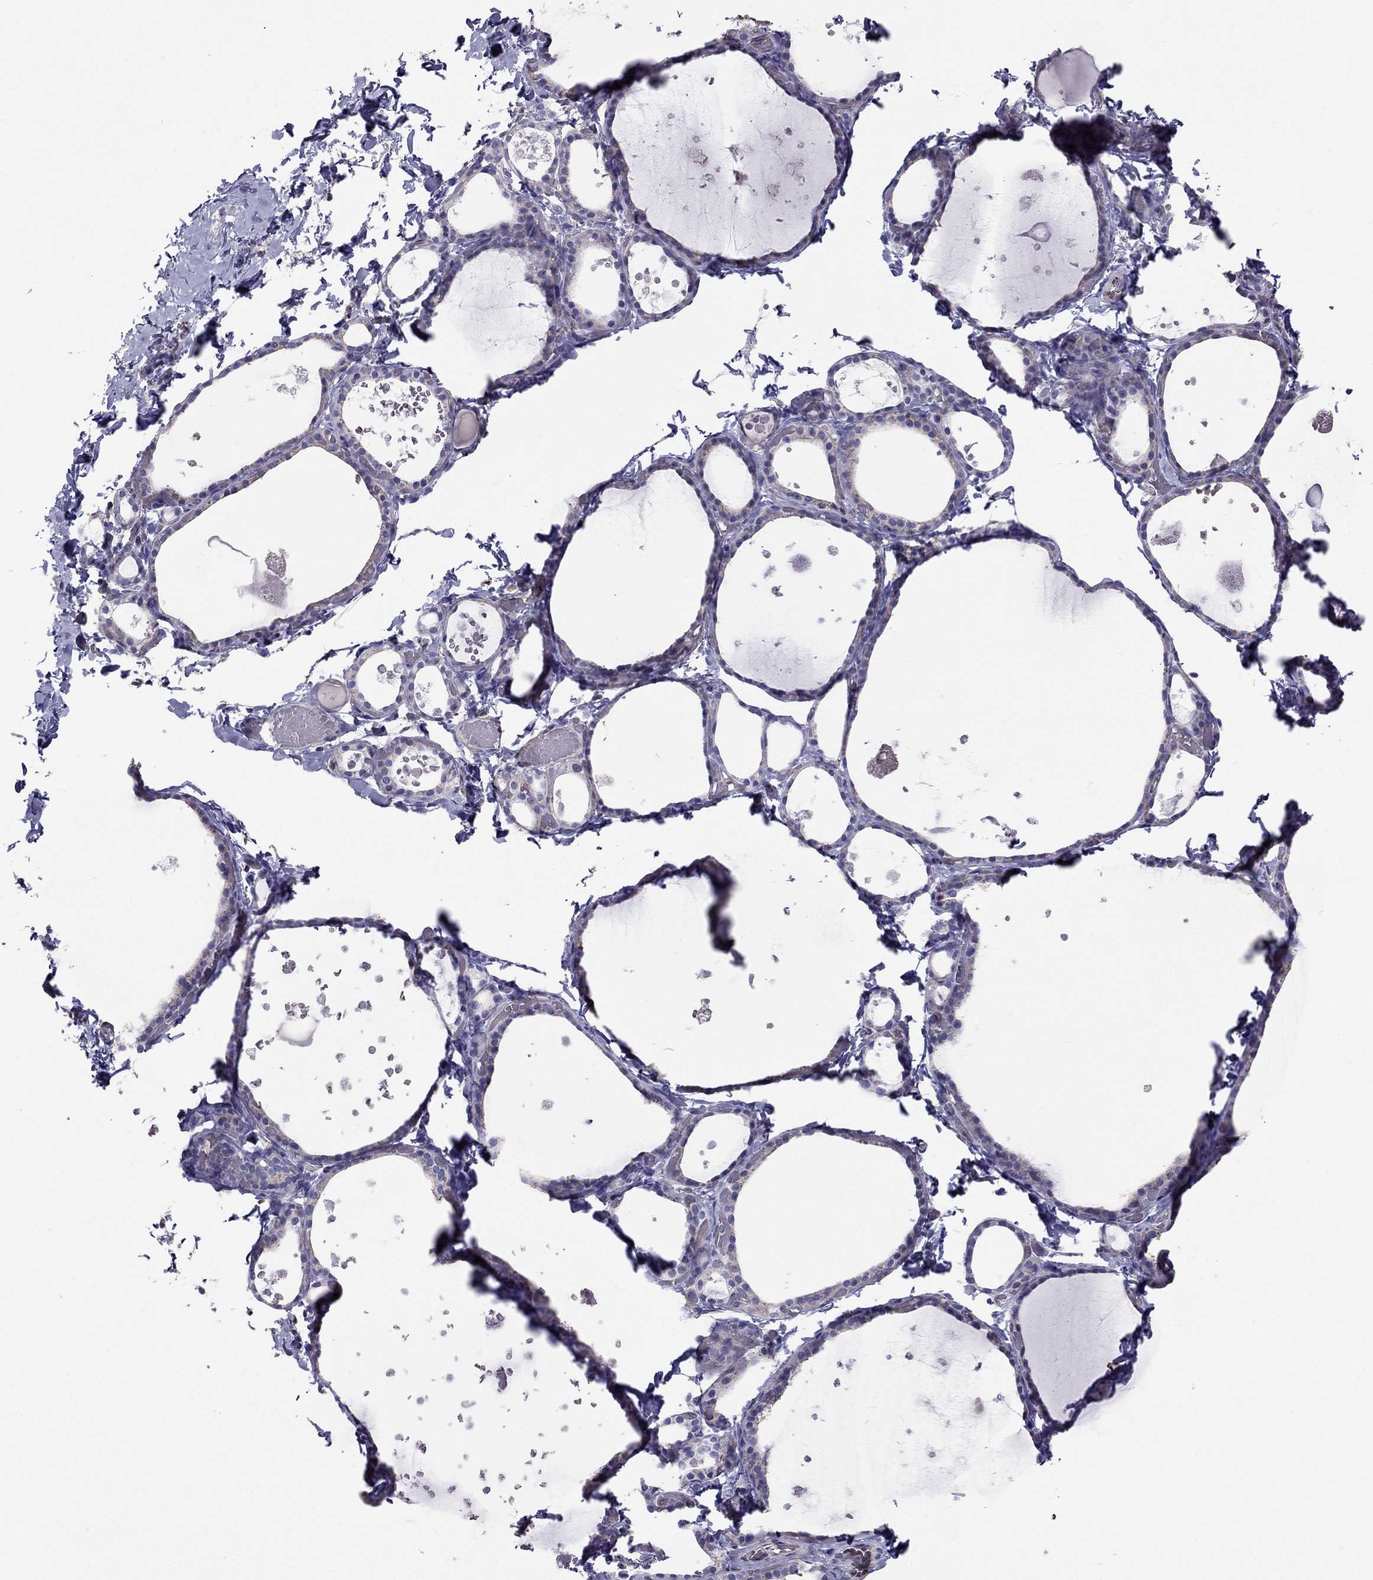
{"staining": {"intensity": "negative", "quantity": "none", "location": "none"}, "tissue": "thyroid gland", "cell_type": "Glandular cells", "image_type": "normal", "snomed": [{"axis": "morphology", "description": "Normal tissue, NOS"}, {"axis": "topography", "description": "Thyroid gland"}], "caption": "IHC histopathology image of benign thyroid gland stained for a protein (brown), which displays no positivity in glandular cells. (Immunohistochemistry (ihc), brightfield microscopy, high magnification).", "gene": "ENOX1", "patient": {"sex": "female", "age": 56}}